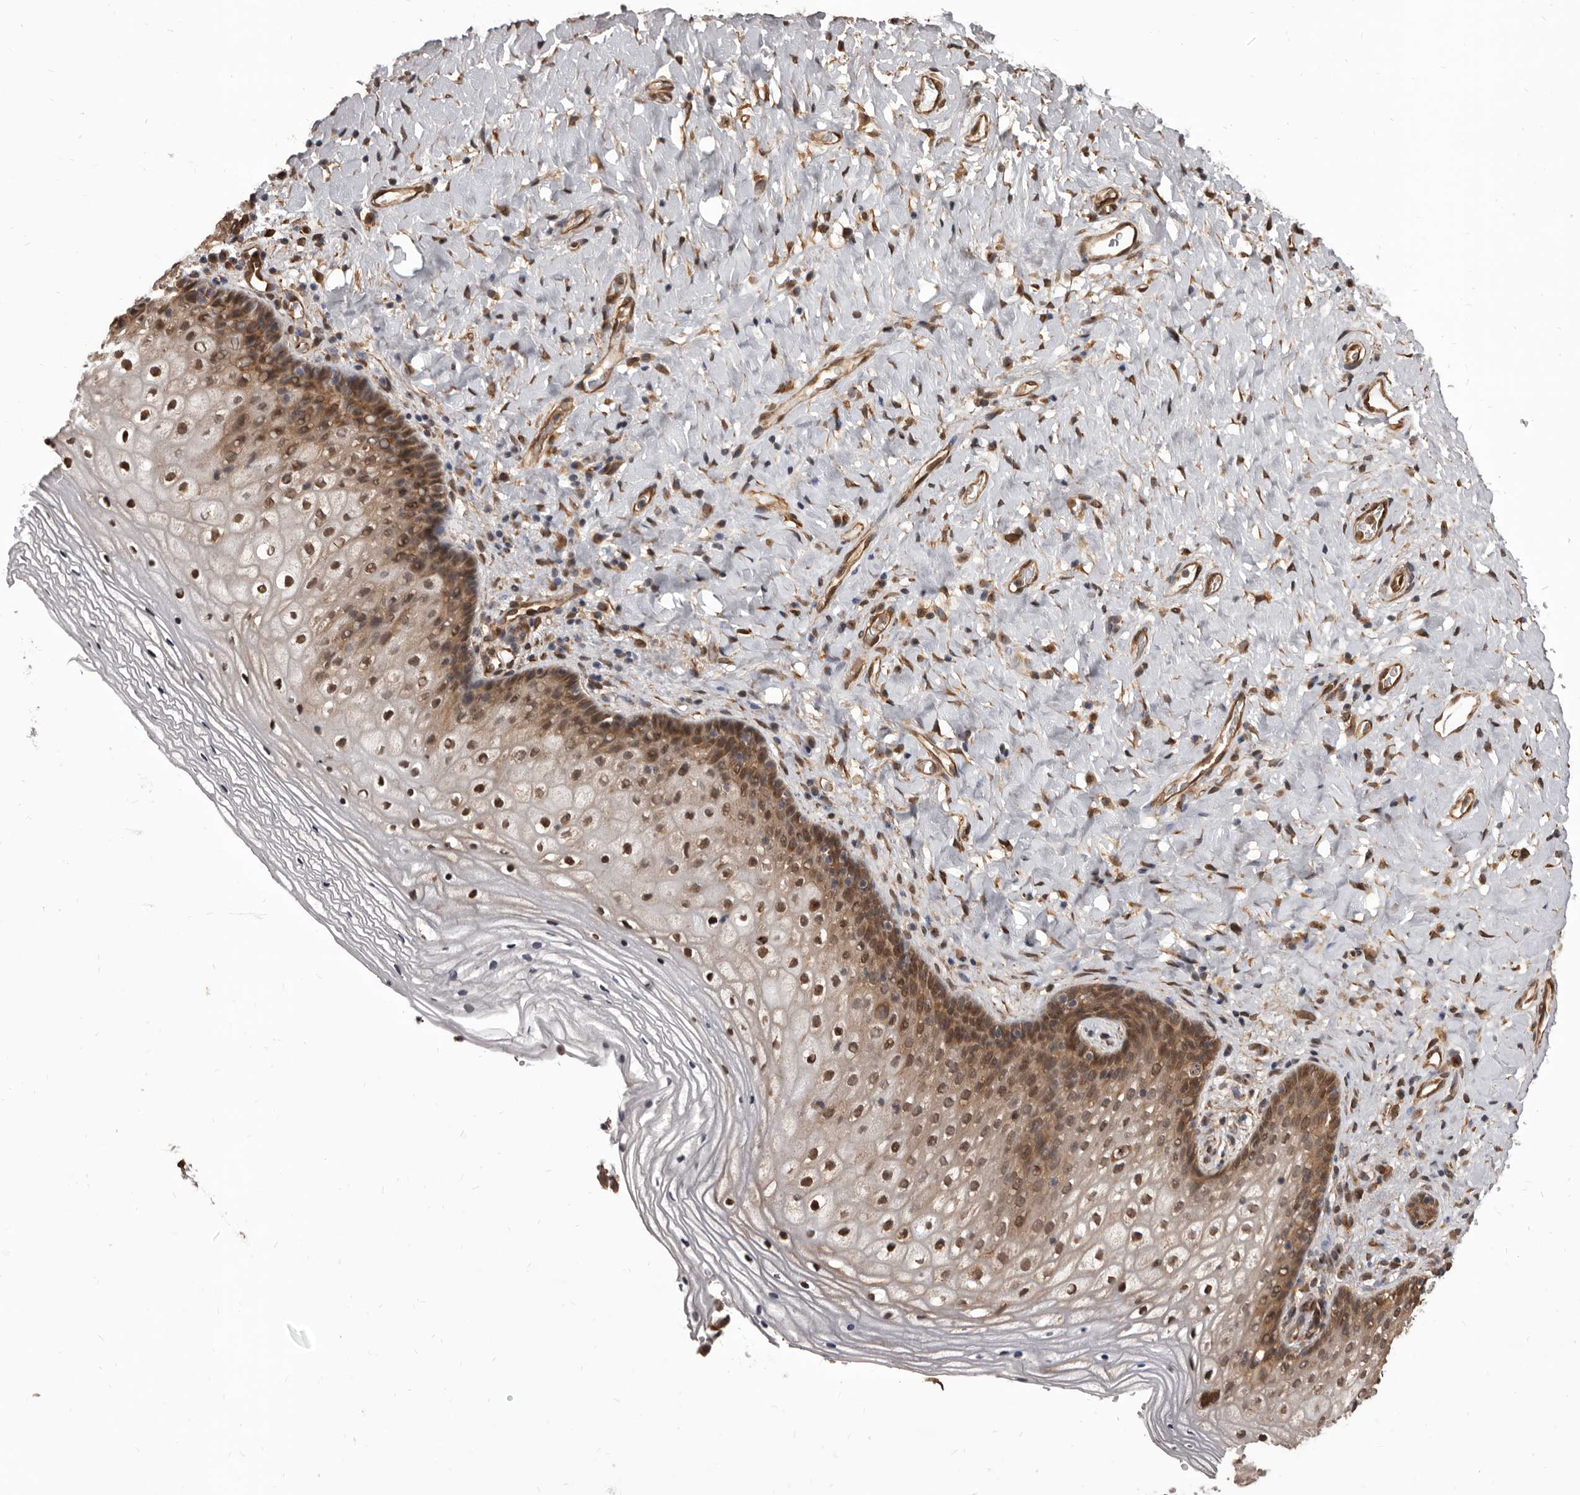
{"staining": {"intensity": "strong", "quantity": ">75%", "location": "cytoplasmic/membranous,nuclear"}, "tissue": "vagina", "cell_type": "Squamous epithelial cells", "image_type": "normal", "snomed": [{"axis": "morphology", "description": "Normal tissue, NOS"}, {"axis": "topography", "description": "Vagina"}], "caption": "This photomicrograph exhibits unremarkable vagina stained with IHC to label a protein in brown. The cytoplasmic/membranous,nuclear of squamous epithelial cells show strong positivity for the protein. Nuclei are counter-stained blue.", "gene": "ADAMTS20", "patient": {"sex": "female", "age": 60}}